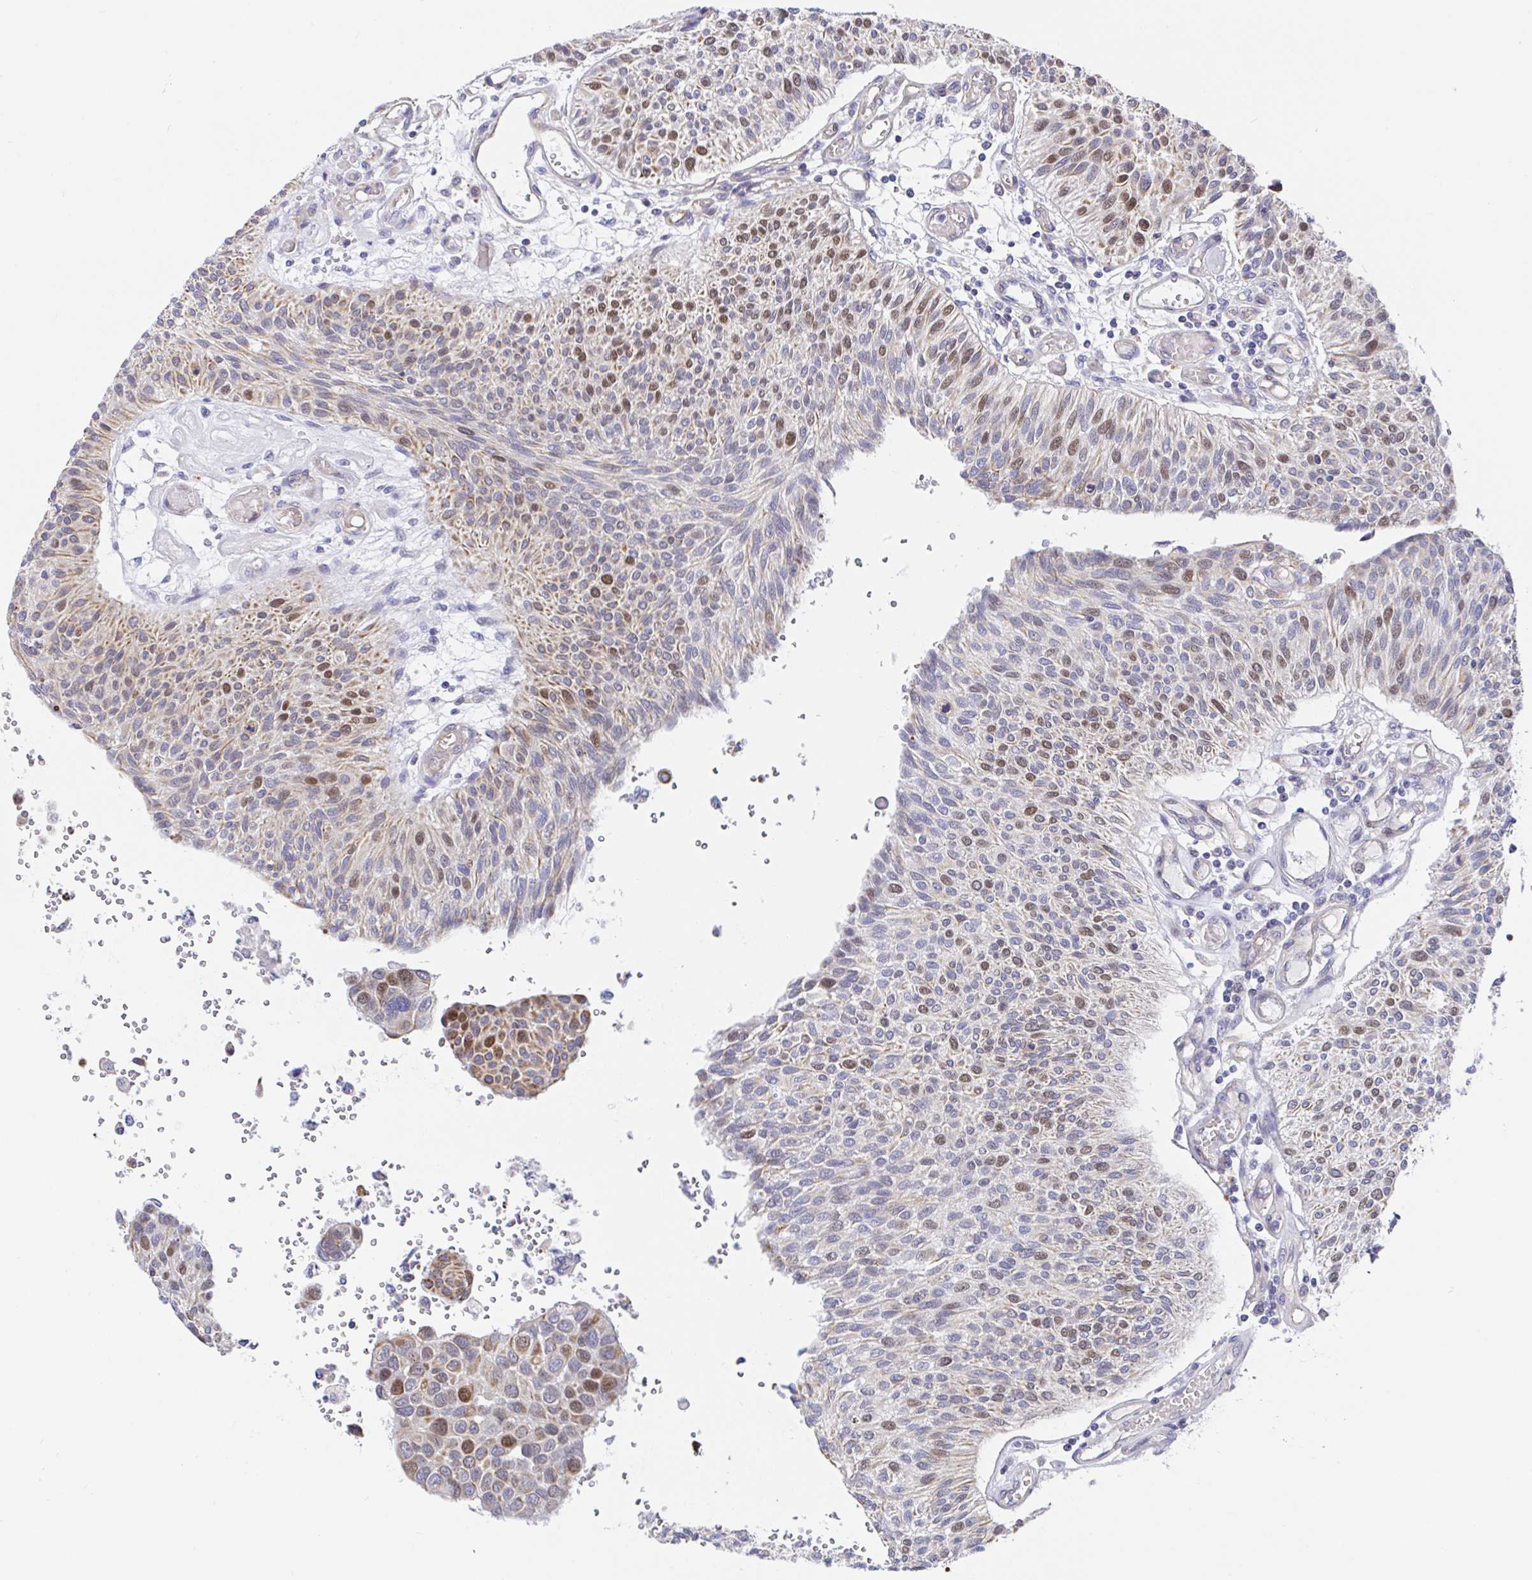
{"staining": {"intensity": "moderate", "quantity": "<25%", "location": "nuclear"}, "tissue": "urothelial cancer", "cell_type": "Tumor cells", "image_type": "cancer", "snomed": [{"axis": "morphology", "description": "Urothelial carcinoma, NOS"}, {"axis": "topography", "description": "Urinary bladder"}], "caption": "Immunohistochemical staining of urothelial cancer demonstrates low levels of moderate nuclear protein positivity in approximately <25% of tumor cells.", "gene": "TIMELESS", "patient": {"sex": "male", "age": 55}}